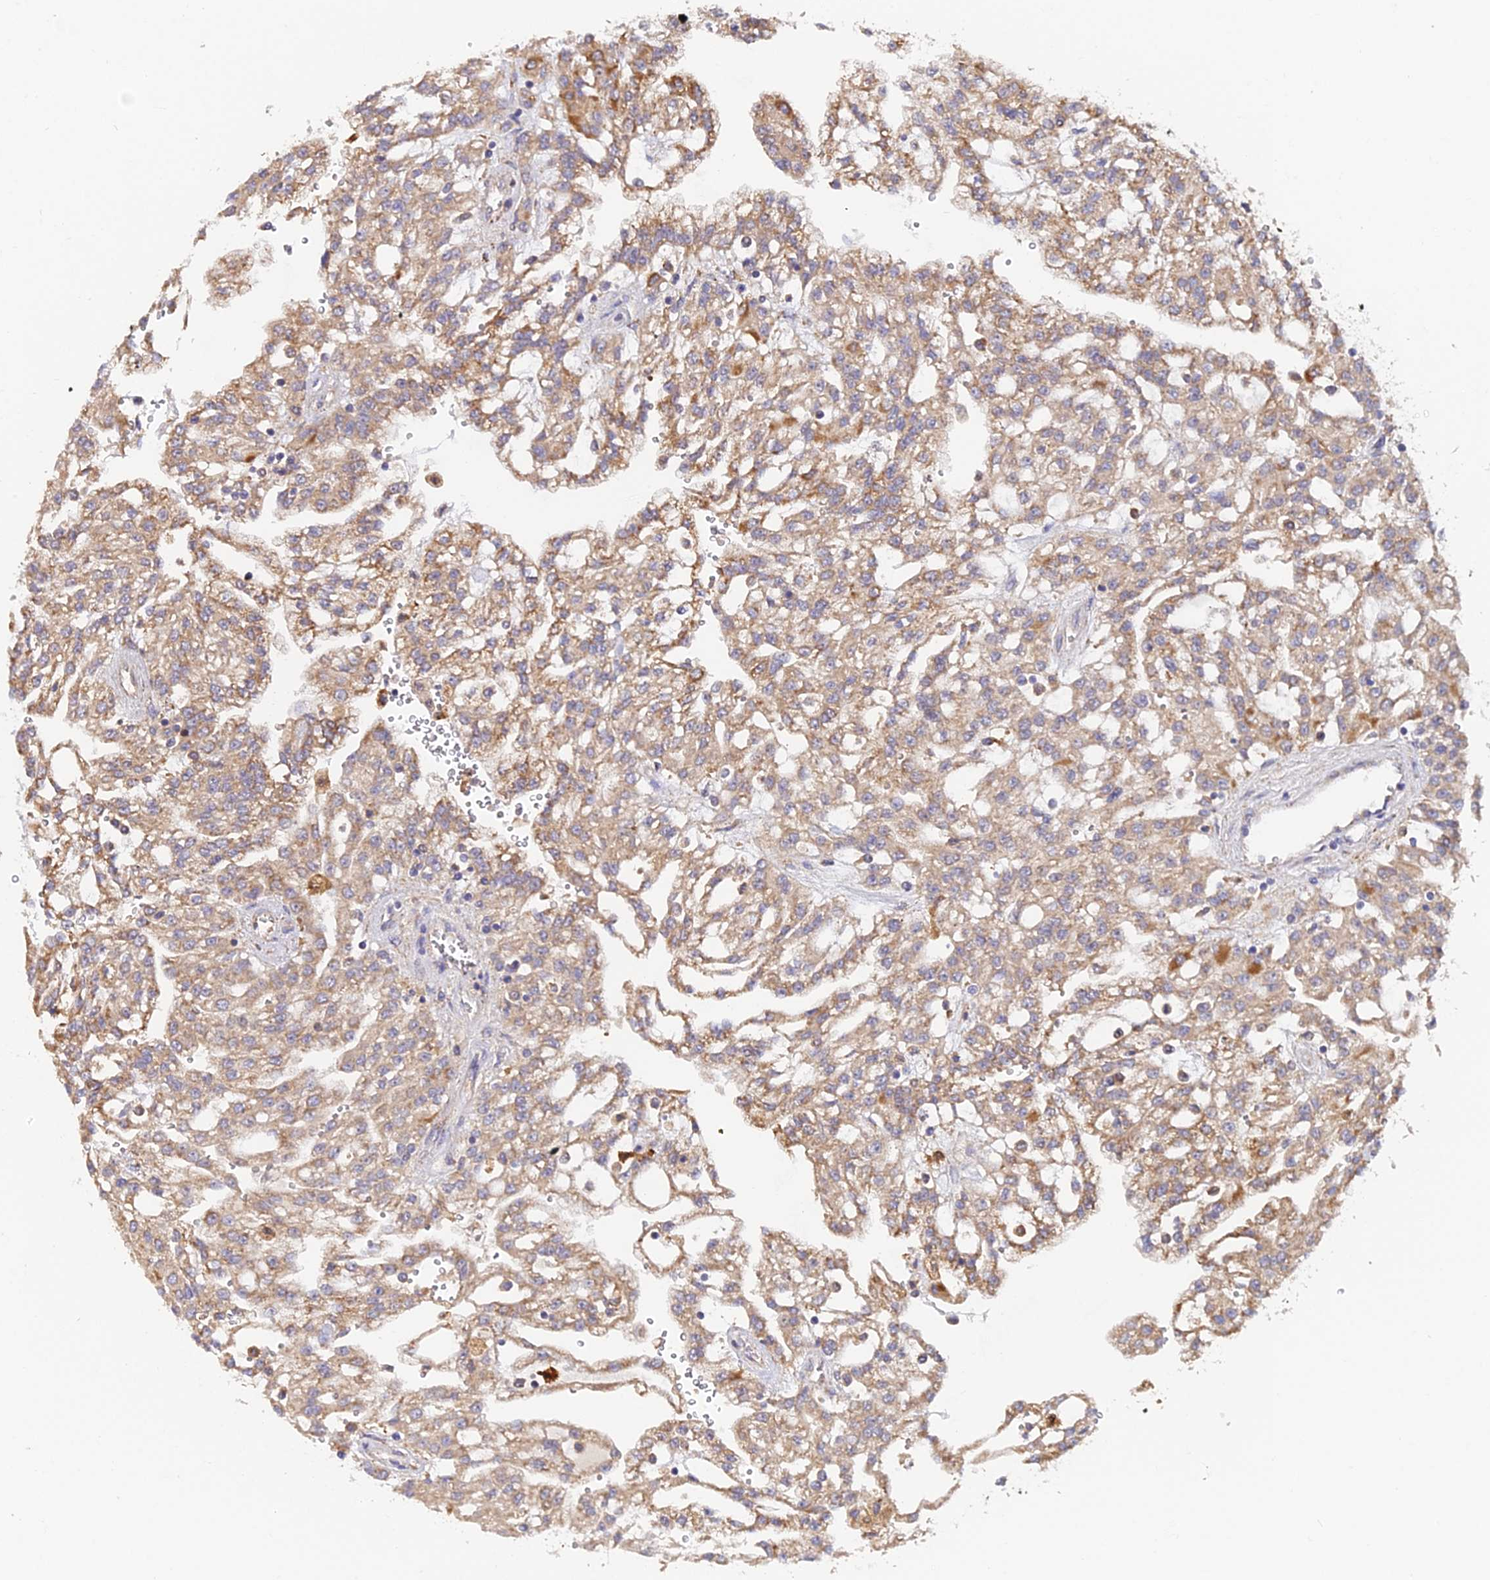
{"staining": {"intensity": "weak", "quantity": ">75%", "location": "cytoplasmic/membranous"}, "tissue": "renal cancer", "cell_type": "Tumor cells", "image_type": "cancer", "snomed": [{"axis": "morphology", "description": "Adenocarcinoma, NOS"}, {"axis": "topography", "description": "Kidney"}], "caption": "Immunohistochemistry (IHC) micrograph of renal adenocarcinoma stained for a protein (brown), which demonstrates low levels of weak cytoplasmic/membranous staining in about >75% of tumor cells.", "gene": "ZBED8", "patient": {"sex": "male", "age": 63}}